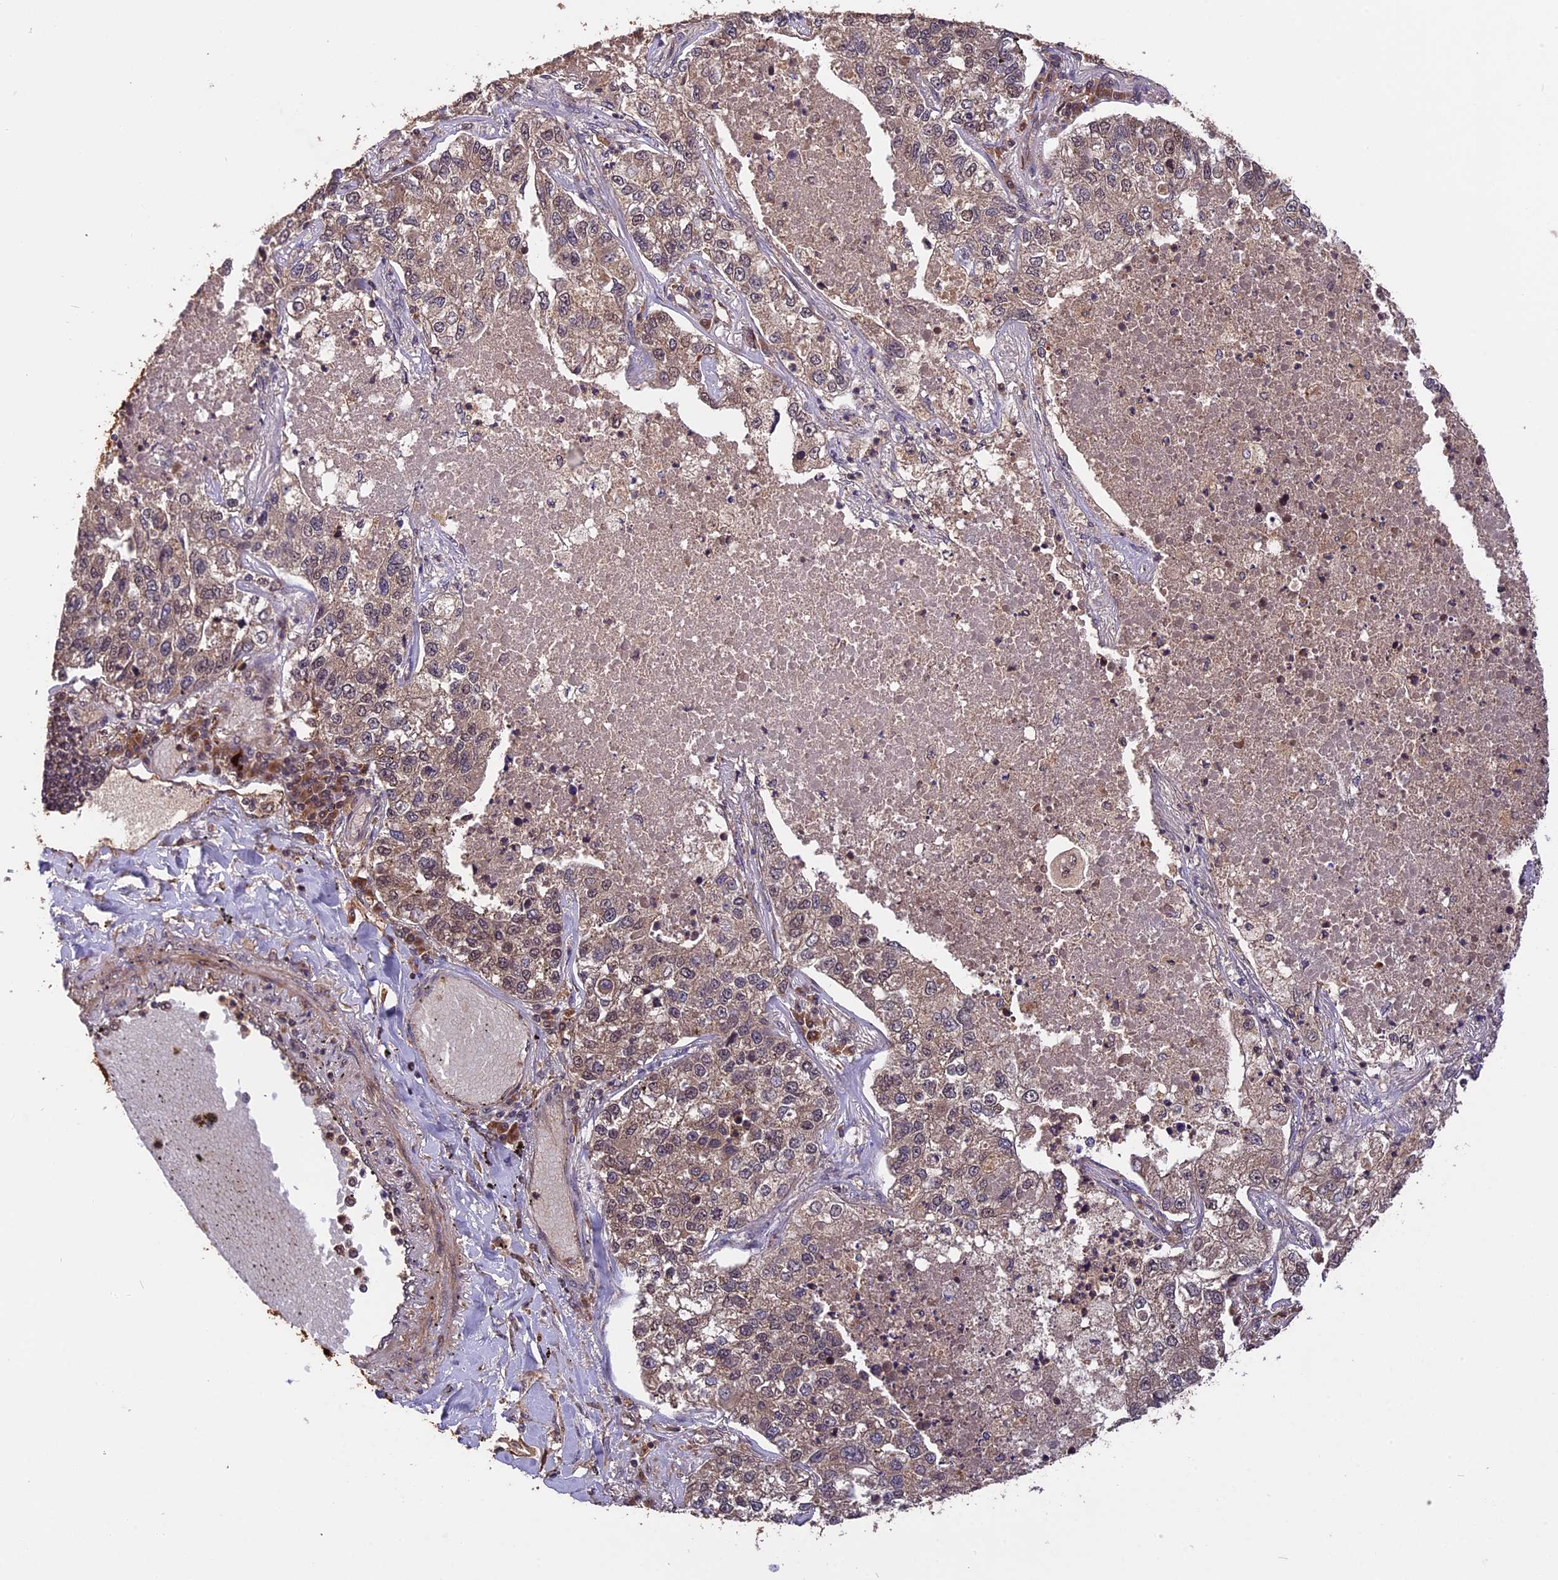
{"staining": {"intensity": "weak", "quantity": "25%-75%", "location": "cytoplasmic/membranous"}, "tissue": "lung cancer", "cell_type": "Tumor cells", "image_type": "cancer", "snomed": [{"axis": "morphology", "description": "Adenocarcinoma, NOS"}, {"axis": "topography", "description": "Lung"}], "caption": "This is a photomicrograph of IHC staining of lung adenocarcinoma, which shows weak staining in the cytoplasmic/membranous of tumor cells.", "gene": "ESCO1", "patient": {"sex": "male", "age": 49}}